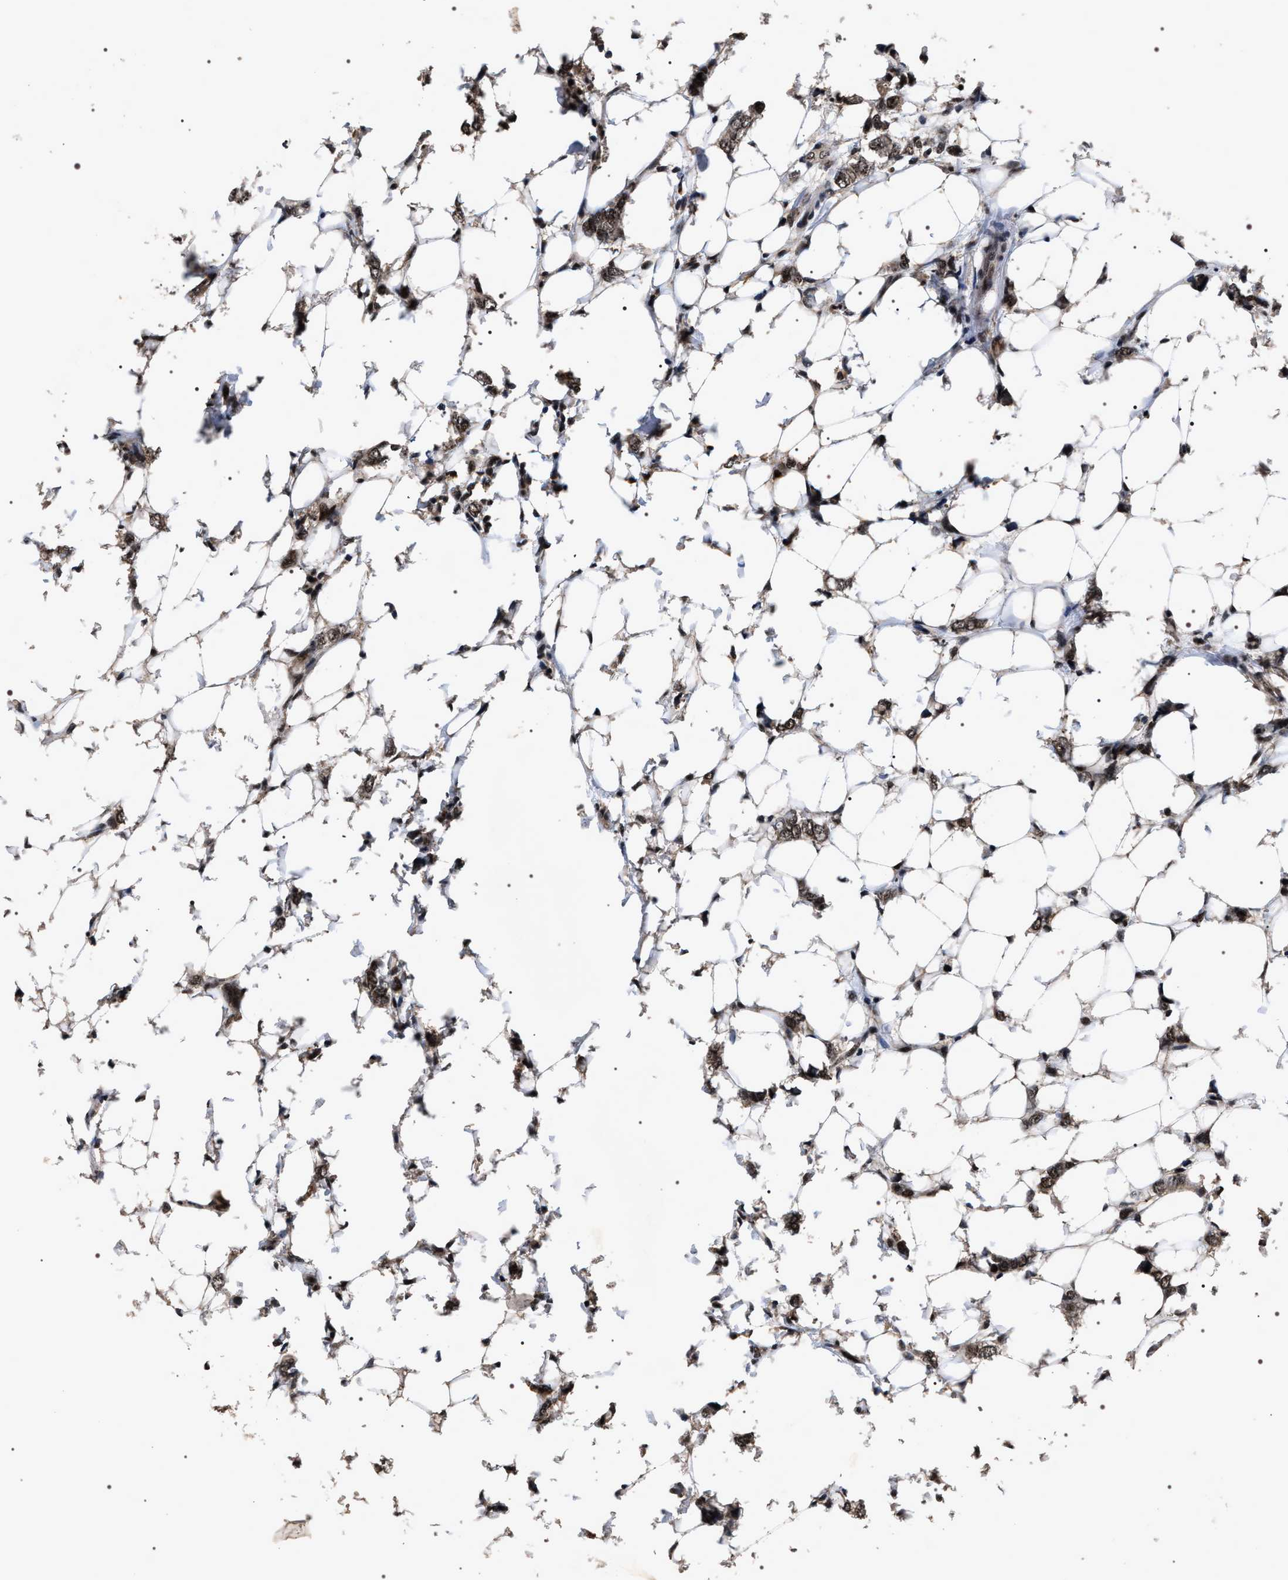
{"staining": {"intensity": "moderate", "quantity": ">75%", "location": "nuclear"}, "tissue": "breast cancer", "cell_type": "Tumor cells", "image_type": "cancer", "snomed": [{"axis": "morphology", "description": "Normal tissue, NOS"}, {"axis": "morphology", "description": "Lobular carcinoma"}, {"axis": "topography", "description": "Breast"}], "caption": "This is a micrograph of immunohistochemistry staining of breast cancer (lobular carcinoma), which shows moderate staining in the nuclear of tumor cells.", "gene": "RRP1B", "patient": {"sex": "female", "age": 47}}